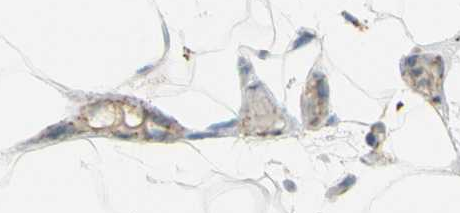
{"staining": {"intensity": "moderate", "quantity": "<25%", "location": "cytoplasmic/membranous"}, "tissue": "adipose tissue", "cell_type": "Adipocytes", "image_type": "normal", "snomed": [{"axis": "morphology", "description": "Normal tissue, NOS"}, {"axis": "topography", "description": "Breast"}, {"axis": "topography", "description": "Adipose tissue"}], "caption": "This histopathology image shows benign adipose tissue stained with IHC to label a protein in brown. The cytoplasmic/membranous of adipocytes show moderate positivity for the protein. Nuclei are counter-stained blue.", "gene": "ME2", "patient": {"sex": "female", "age": 25}}